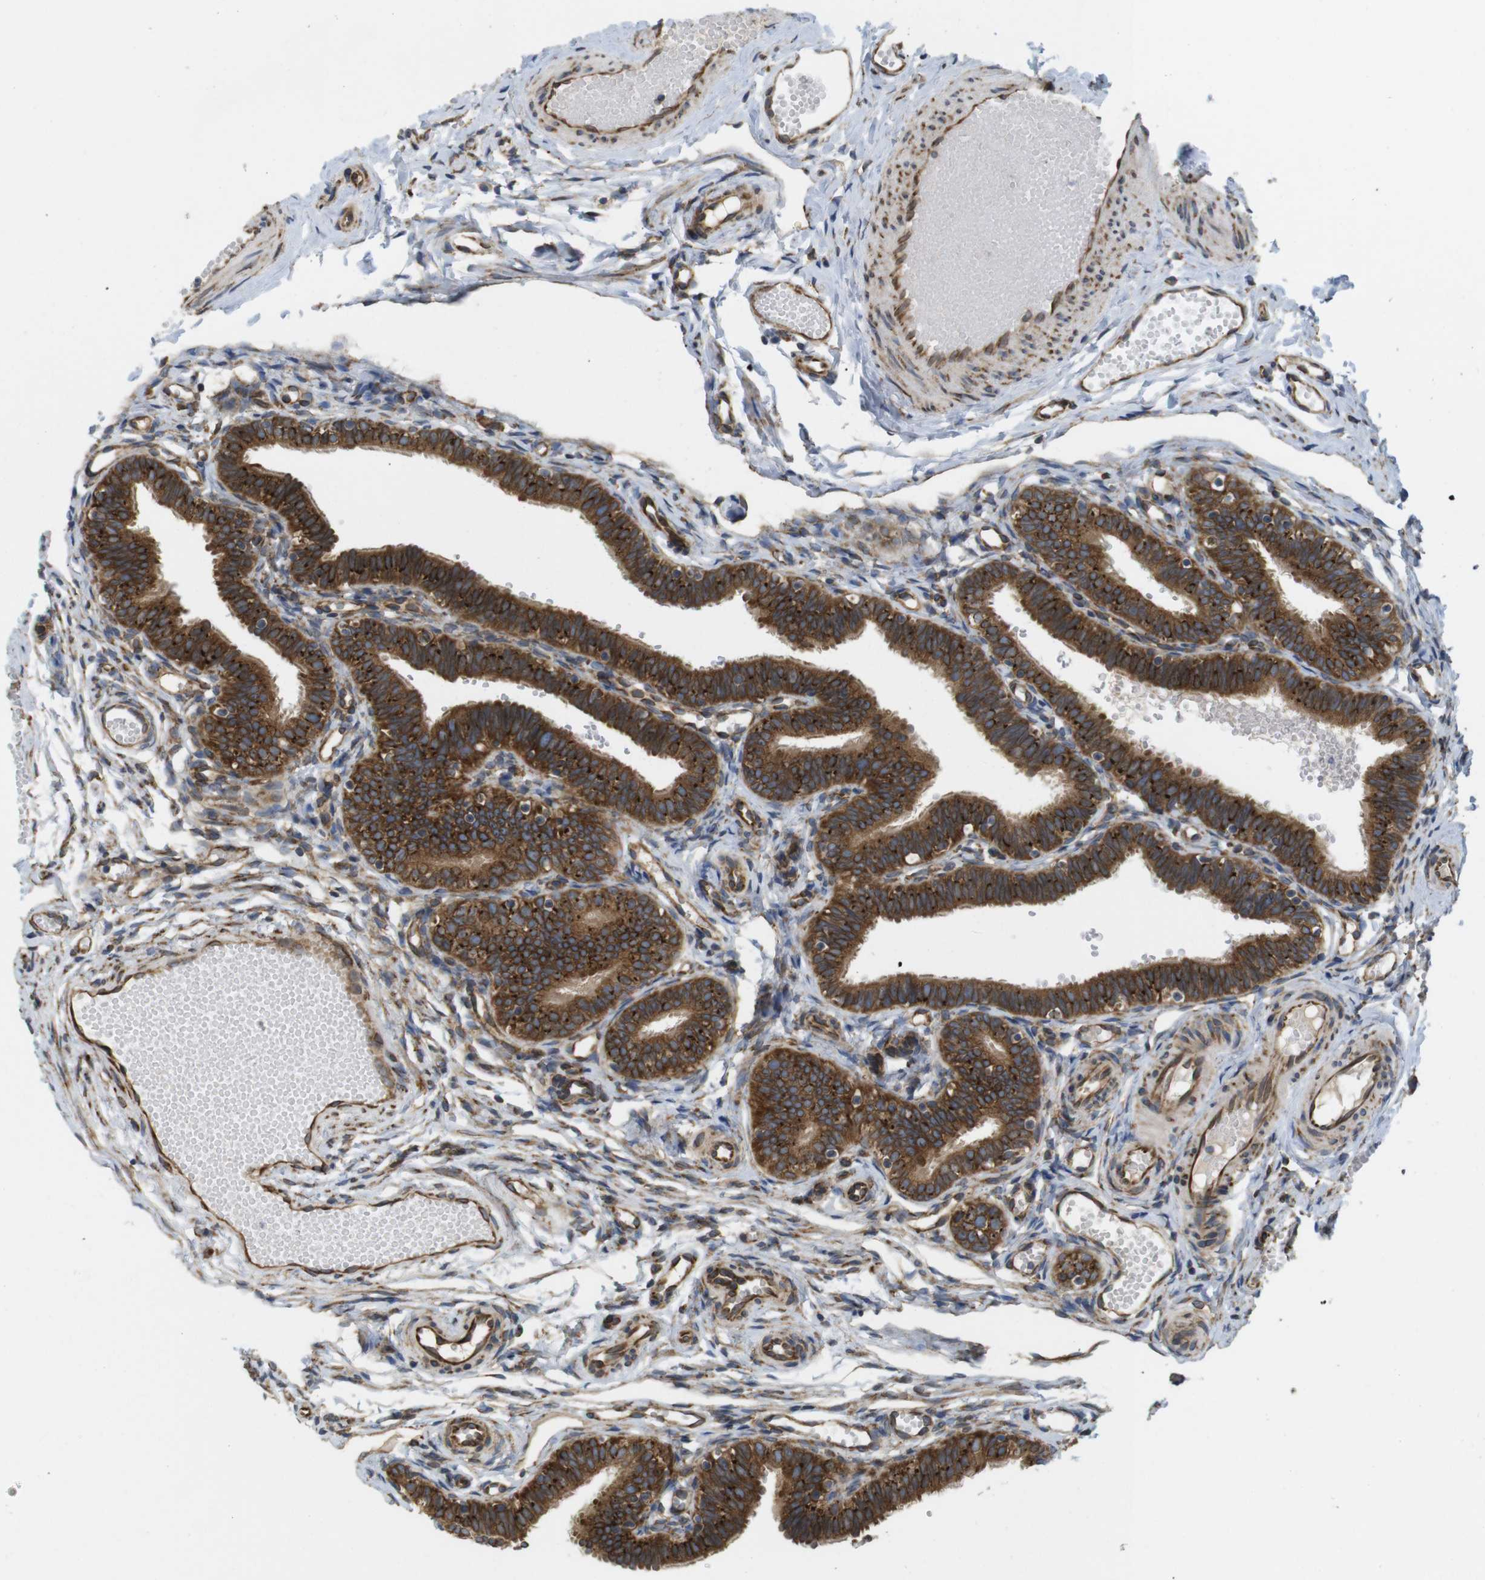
{"staining": {"intensity": "strong", "quantity": ">75%", "location": "cytoplasmic/membranous"}, "tissue": "fallopian tube", "cell_type": "Glandular cells", "image_type": "normal", "snomed": [{"axis": "morphology", "description": "Normal tissue, NOS"}, {"axis": "topography", "description": "Fallopian tube"}, {"axis": "topography", "description": "Placenta"}], "caption": "A high amount of strong cytoplasmic/membranous expression is identified in approximately >75% of glandular cells in normal fallopian tube. (DAB IHC, brown staining for protein, blue staining for nuclei).", "gene": "PCNX2", "patient": {"sex": "female", "age": 34}}